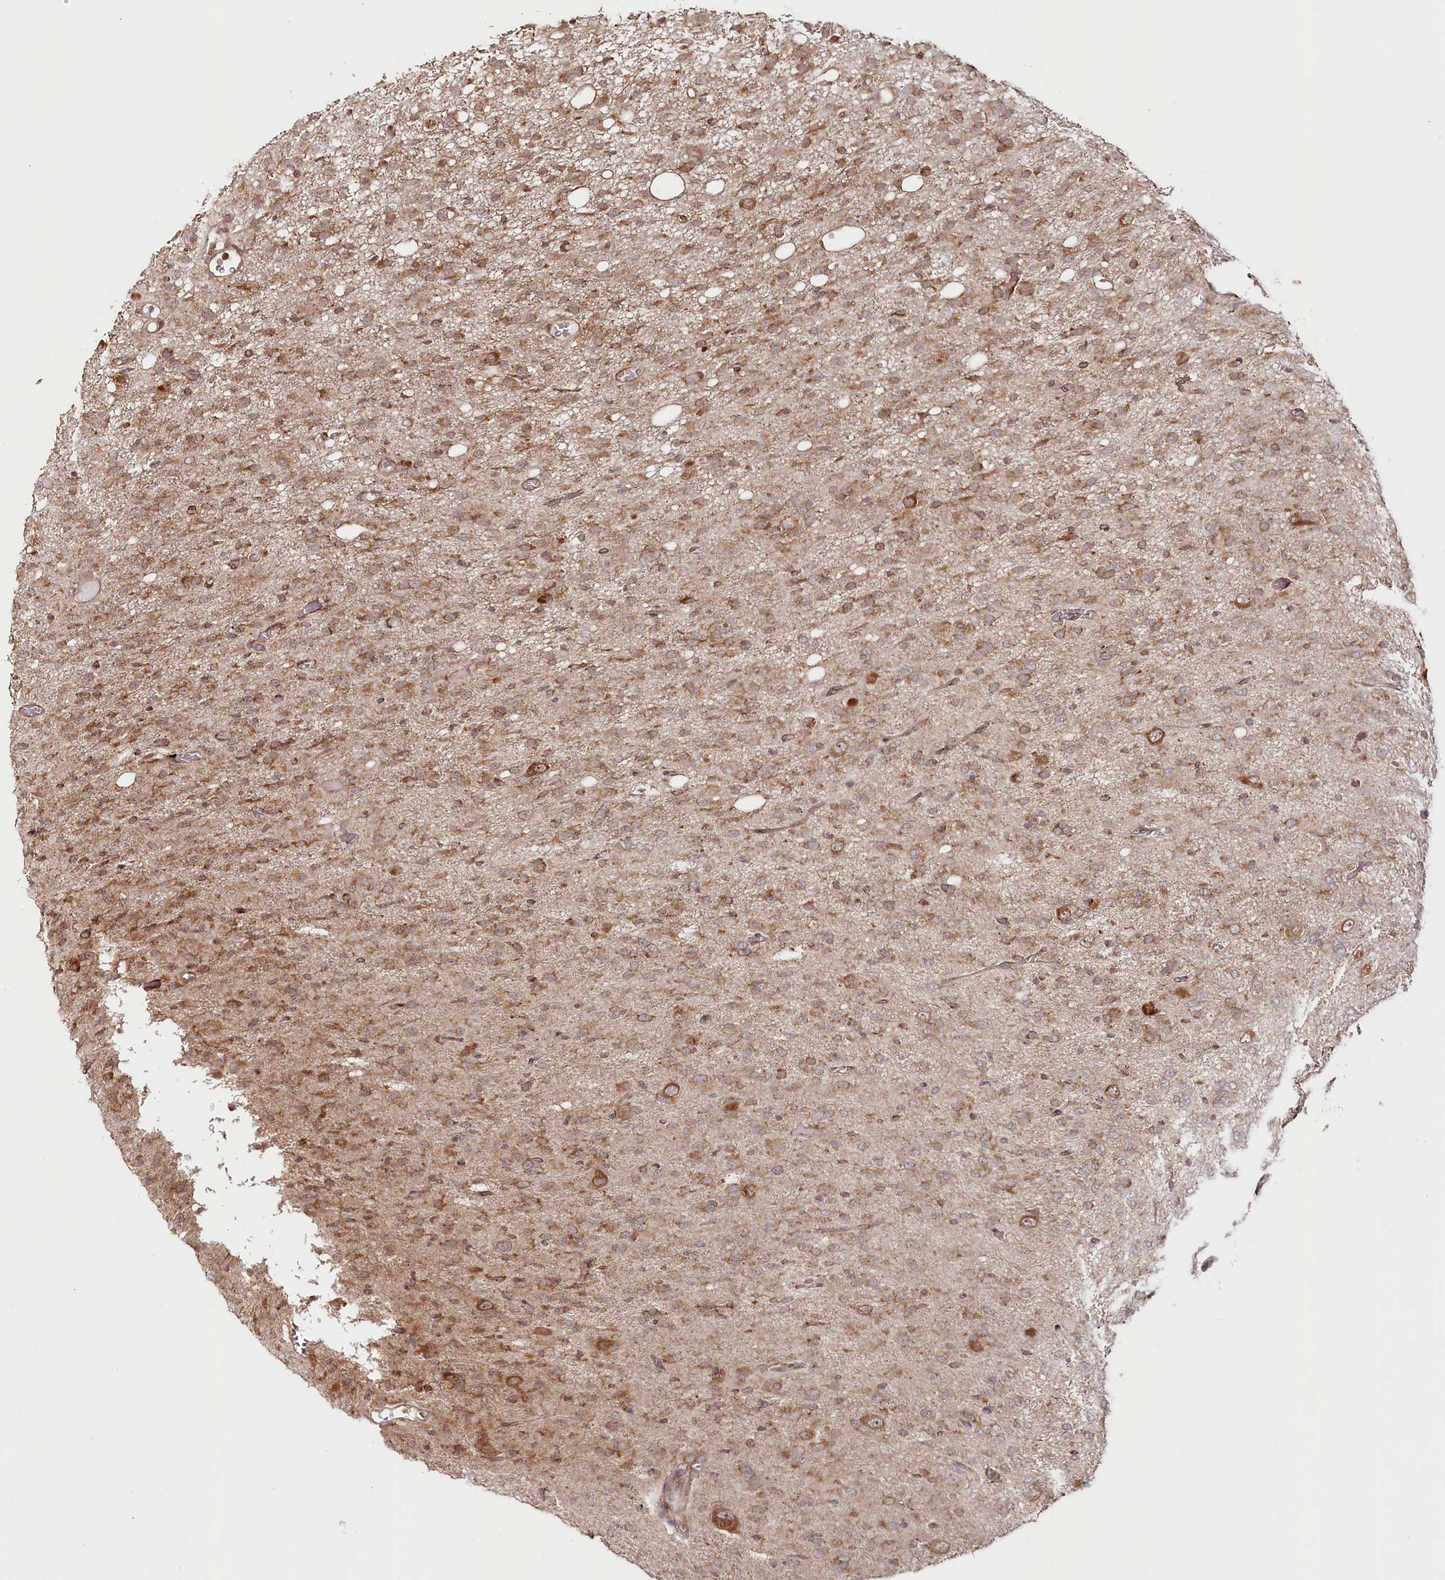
{"staining": {"intensity": "moderate", "quantity": ">75%", "location": "cytoplasmic/membranous"}, "tissue": "glioma", "cell_type": "Tumor cells", "image_type": "cancer", "snomed": [{"axis": "morphology", "description": "Glioma, malignant, High grade"}, {"axis": "topography", "description": "Brain"}], "caption": "Moderate cytoplasmic/membranous protein staining is identified in about >75% of tumor cells in glioma. (IHC, brightfield microscopy, high magnification).", "gene": "OTUD4", "patient": {"sex": "female", "age": 59}}